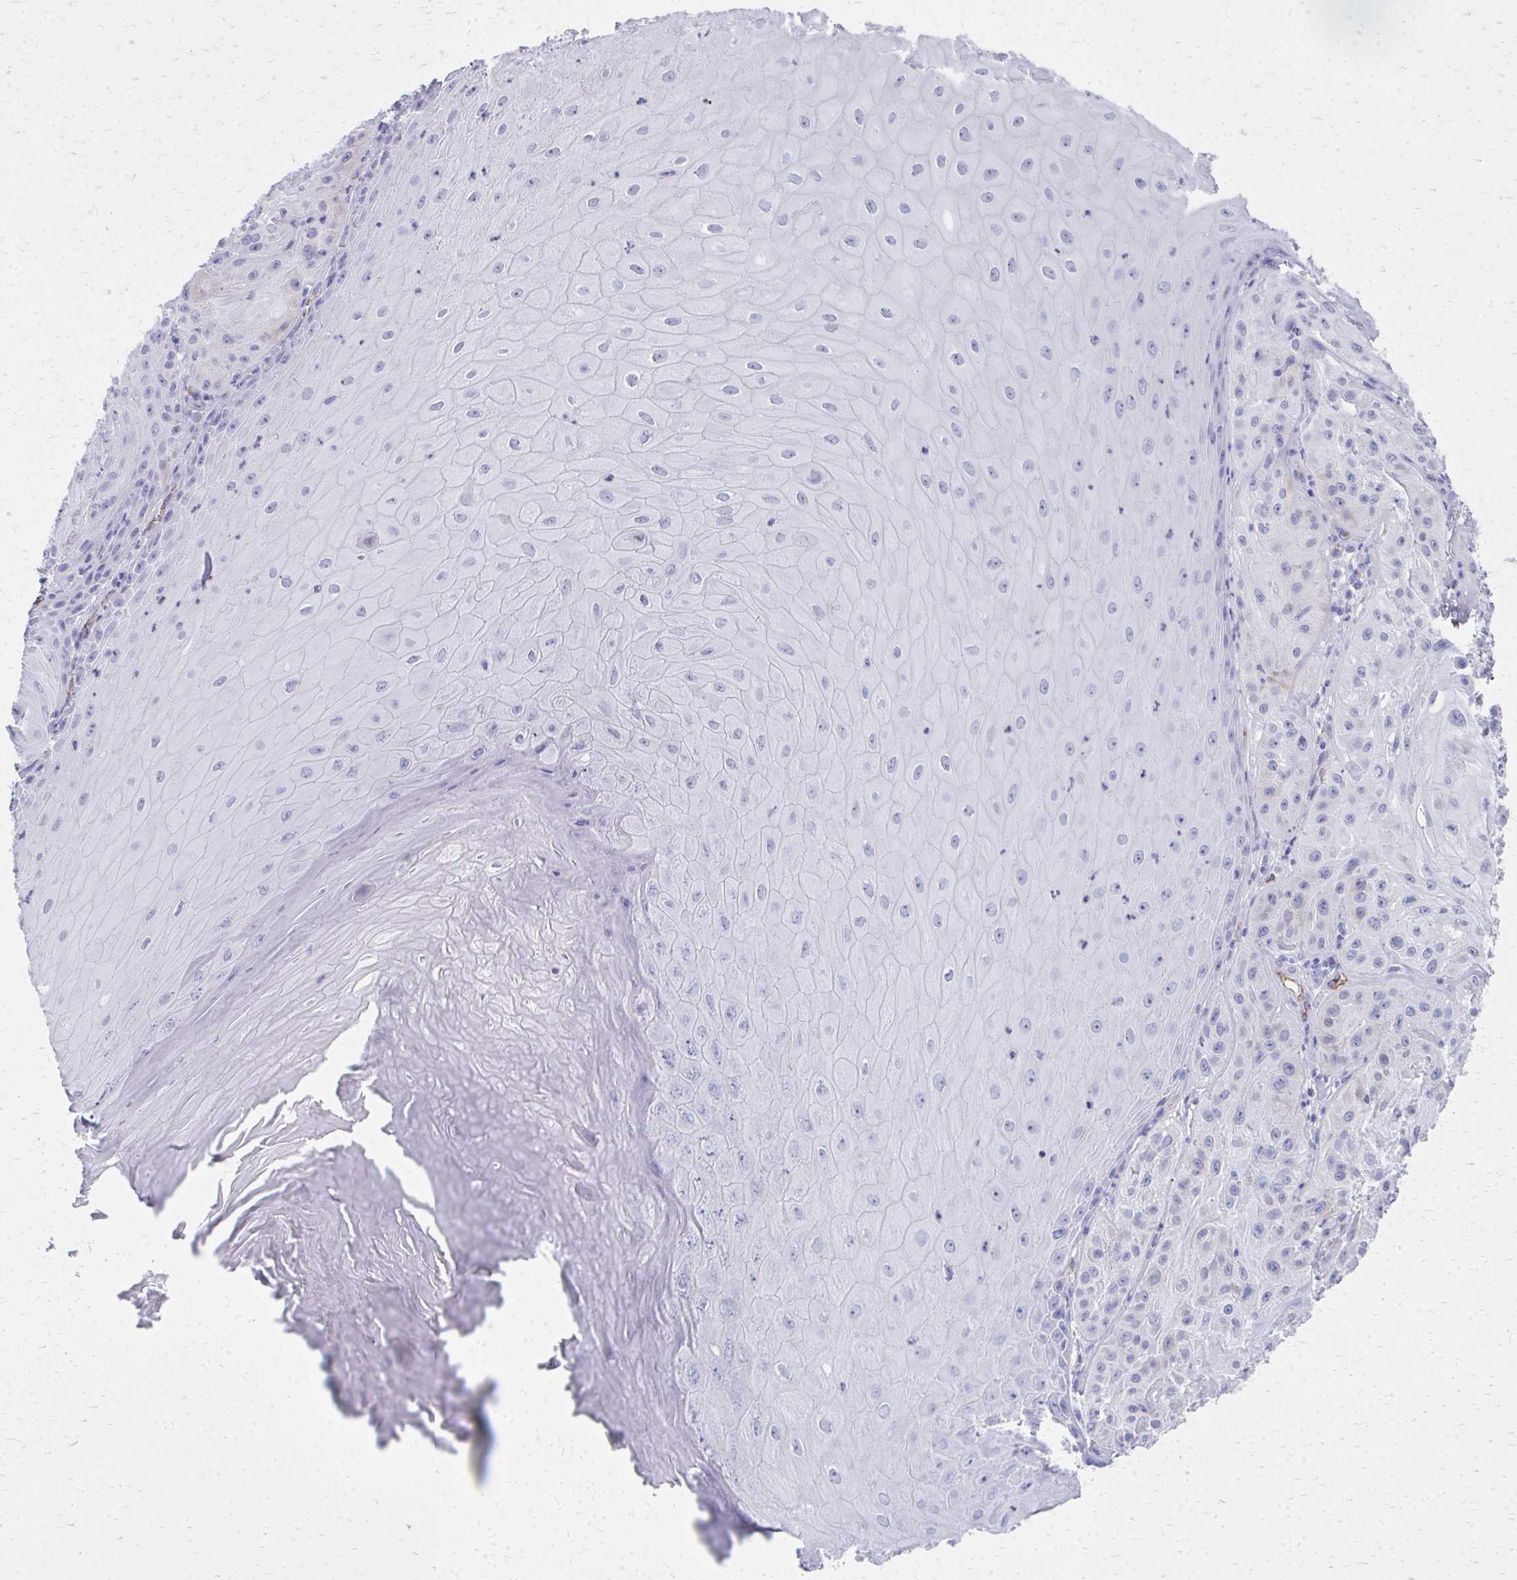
{"staining": {"intensity": "negative", "quantity": "none", "location": "none"}, "tissue": "skin cancer", "cell_type": "Tumor cells", "image_type": "cancer", "snomed": [{"axis": "morphology", "description": "Squamous cell carcinoma, NOS"}, {"axis": "topography", "description": "Skin"}], "caption": "A high-resolution photomicrograph shows immunohistochemistry staining of skin cancer (squamous cell carcinoma), which reveals no significant staining in tumor cells. The staining is performed using DAB (3,3'-diaminobenzidine) brown chromogen with nuclei counter-stained in using hematoxylin.", "gene": "TPSG1", "patient": {"sex": "male", "age": 85}}